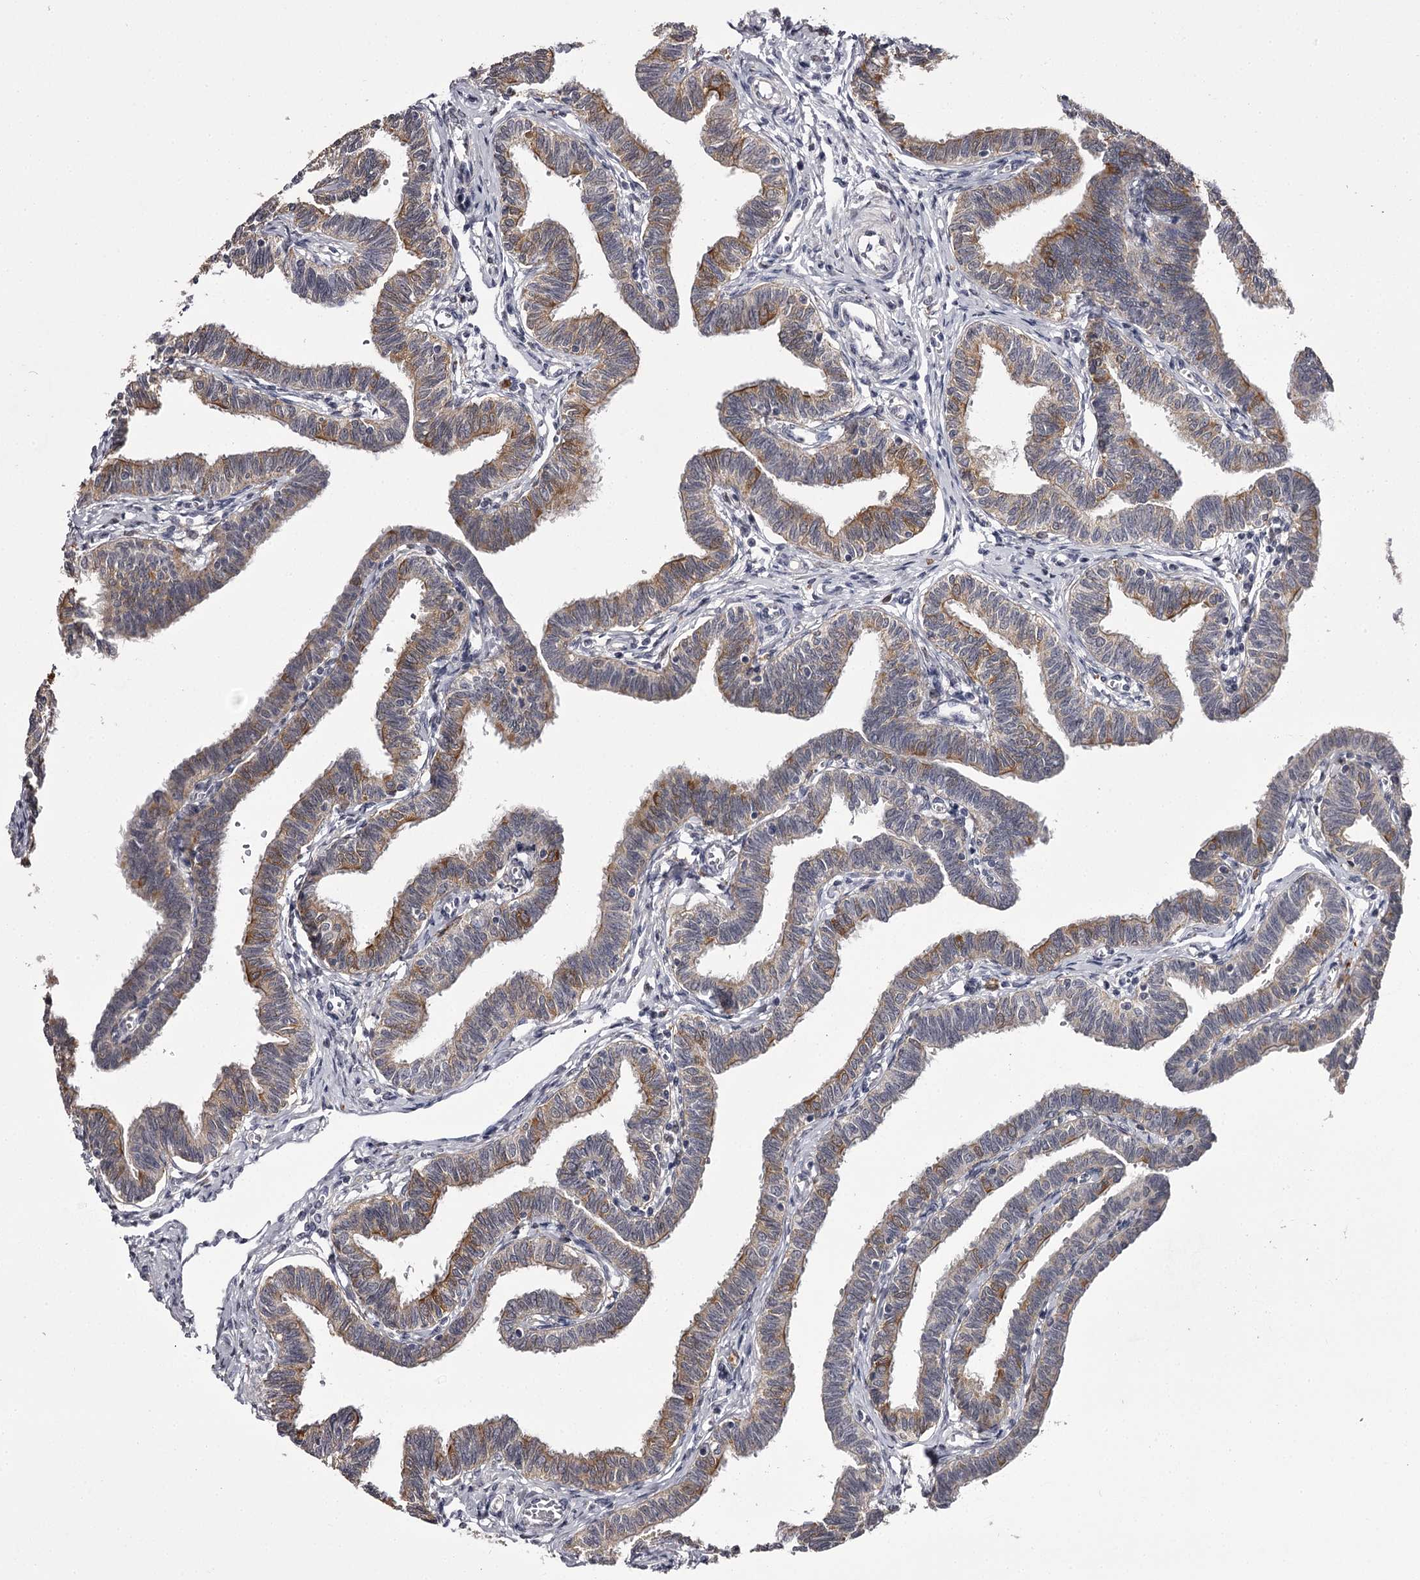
{"staining": {"intensity": "moderate", "quantity": "<25%", "location": "cytoplasmic/membranous"}, "tissue": "fallopian tube", "cell_type": "Glandular cells", "image_type": "normal", "snomed": [{"axis": "morphology", "description": "Normal tissue, NOS"}, {"axis": "topography", "description": "Fallopian tube"}, {"axis": "topography", "description": "Ovary"}], "caption": "Glandular cells exhibit low levels of moderate cytoplasmic/membranous positivity in approximately <25% of cells in unremarkable fallopian tube. Ihc stains the protein of interest in brown and the nuclei are stained blue.", "gene": "SLC32A1", "patient": {"sex": "female", "age": 23}}